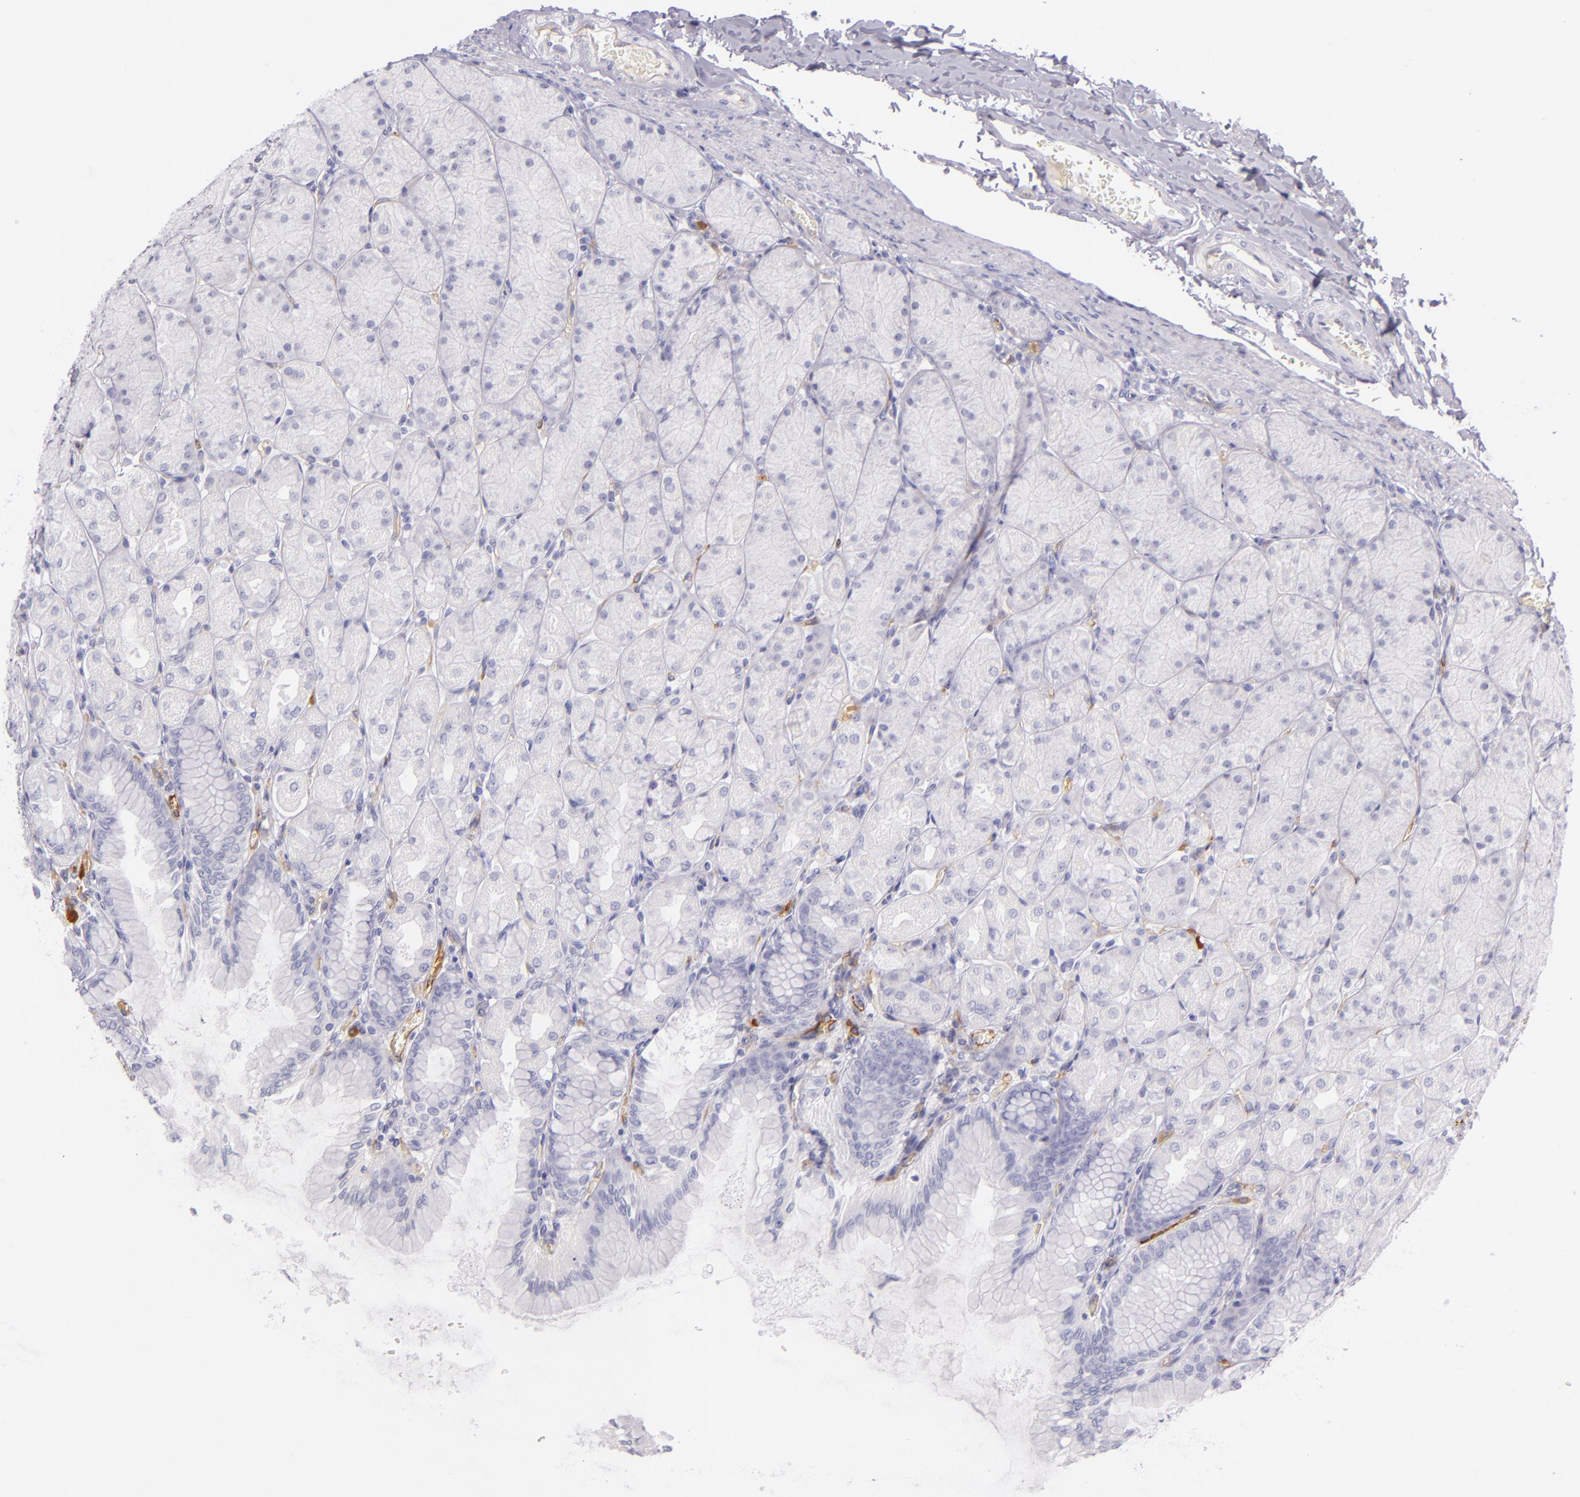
{"staining": {"intensity": "negative", "quantity": "none", "location": "none"}, "tissue": "stomach", "cell_type": "Glandular cells", "image_type": "normal", "snomed": [{"axis": "morphology", "description": "Normal tissue, NOS"}, {"axis": "topography", "description": "Stomach, upper"}], "caption": "The image demonstrates no staining of glandular cells in benign stomach.", "gene": "ICAM1", "patient": {"sex": "female", "age": 56}}